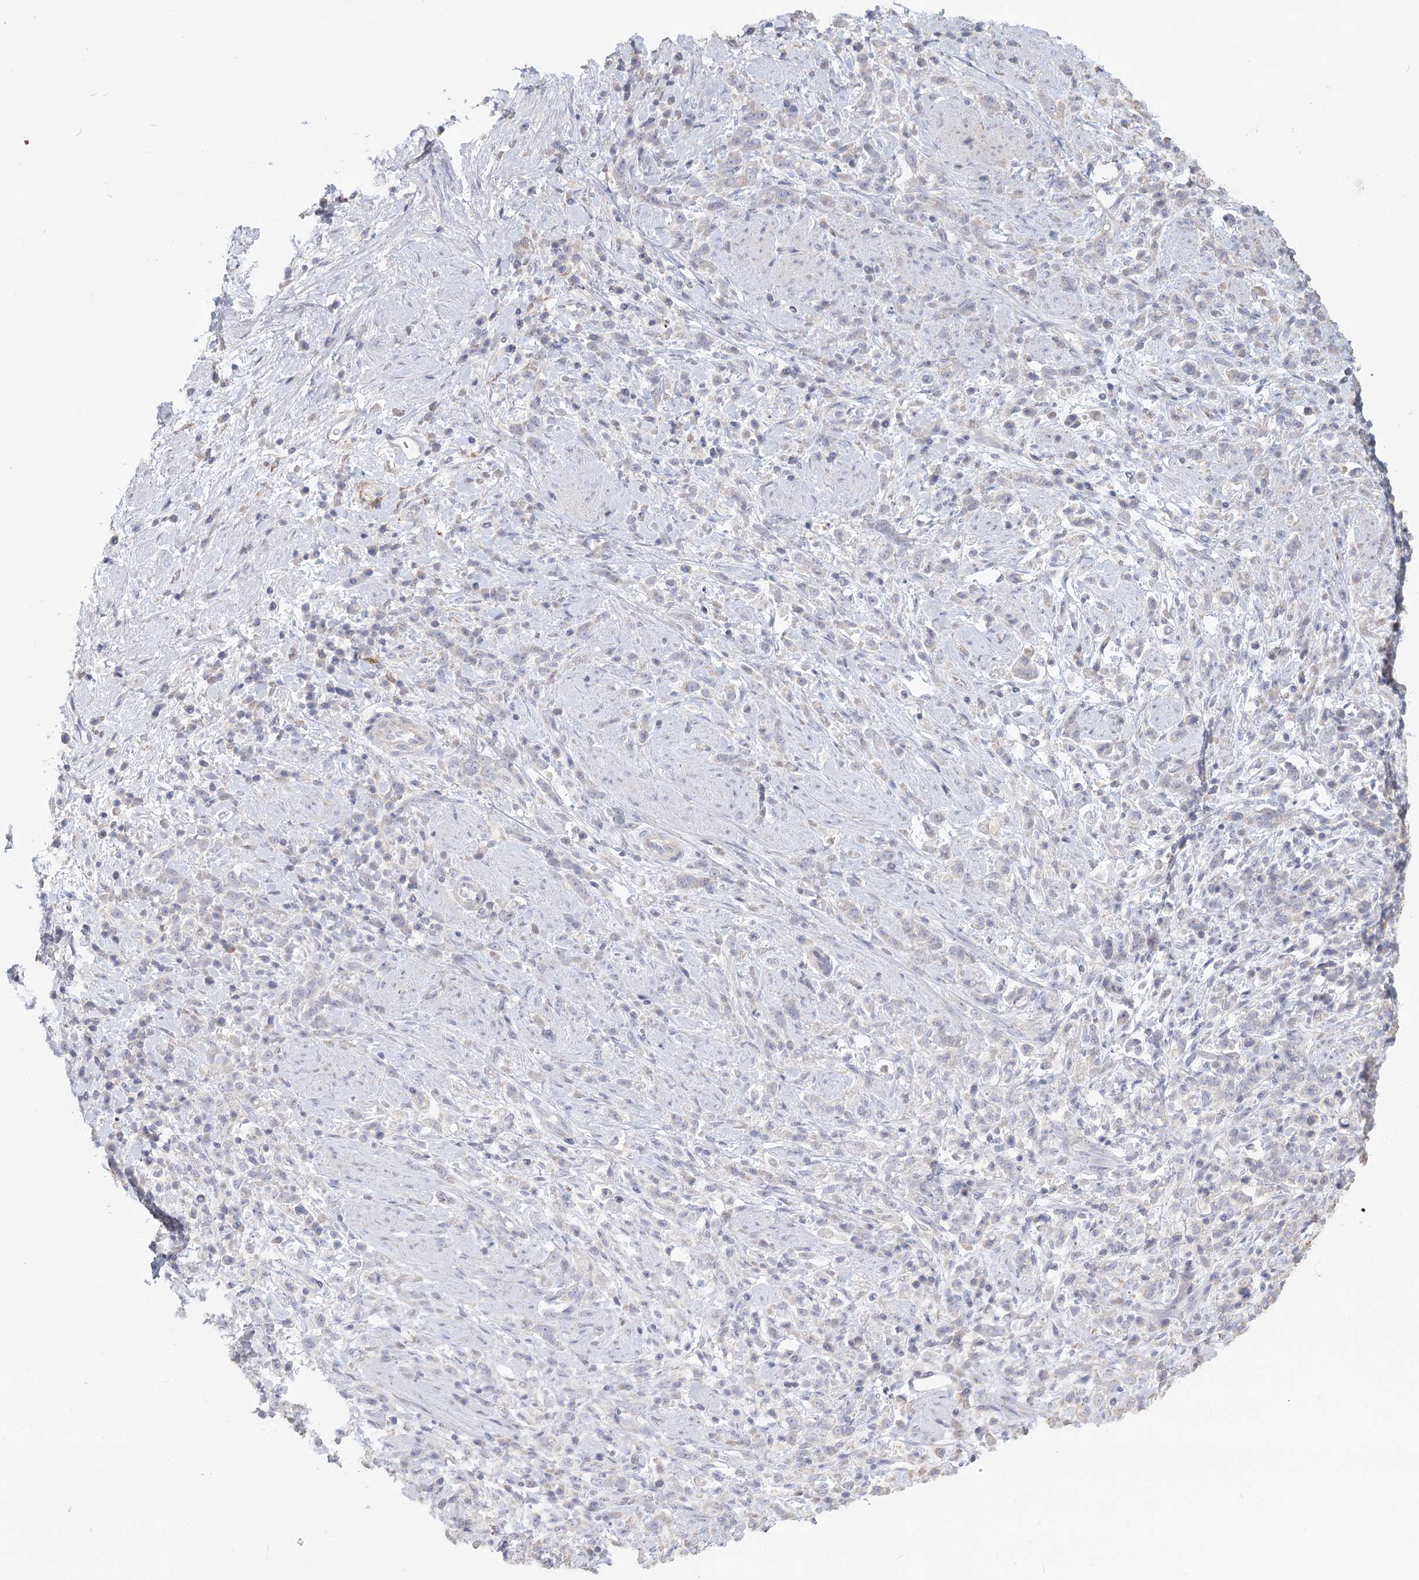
{"staining": {"intensity": "negative", "quantity": "none", "location": "none"}, "tissue": "stomach cancer", "cell_type": "Tumor cells", "image_type": "cancer", "snomed": [{"axis": "morphology", "description": "Adenocarcinoma, NOS"}, {"axis": "topography", "description": "Stomach"}], "caption": "Immunohistochemistry micrograph of neoplastic tissue: human stomach adenocarcinoma stained with DAB (3,3'-diaminobenzidine) demonstrates no significant protein expression in tumor cells. (DAB (3,3'-diaminobenzidine) immunohistochemistry (IHC), high magnification).", "gene": "CNTLN", "patient": {"sex": "female", "age": 60}}